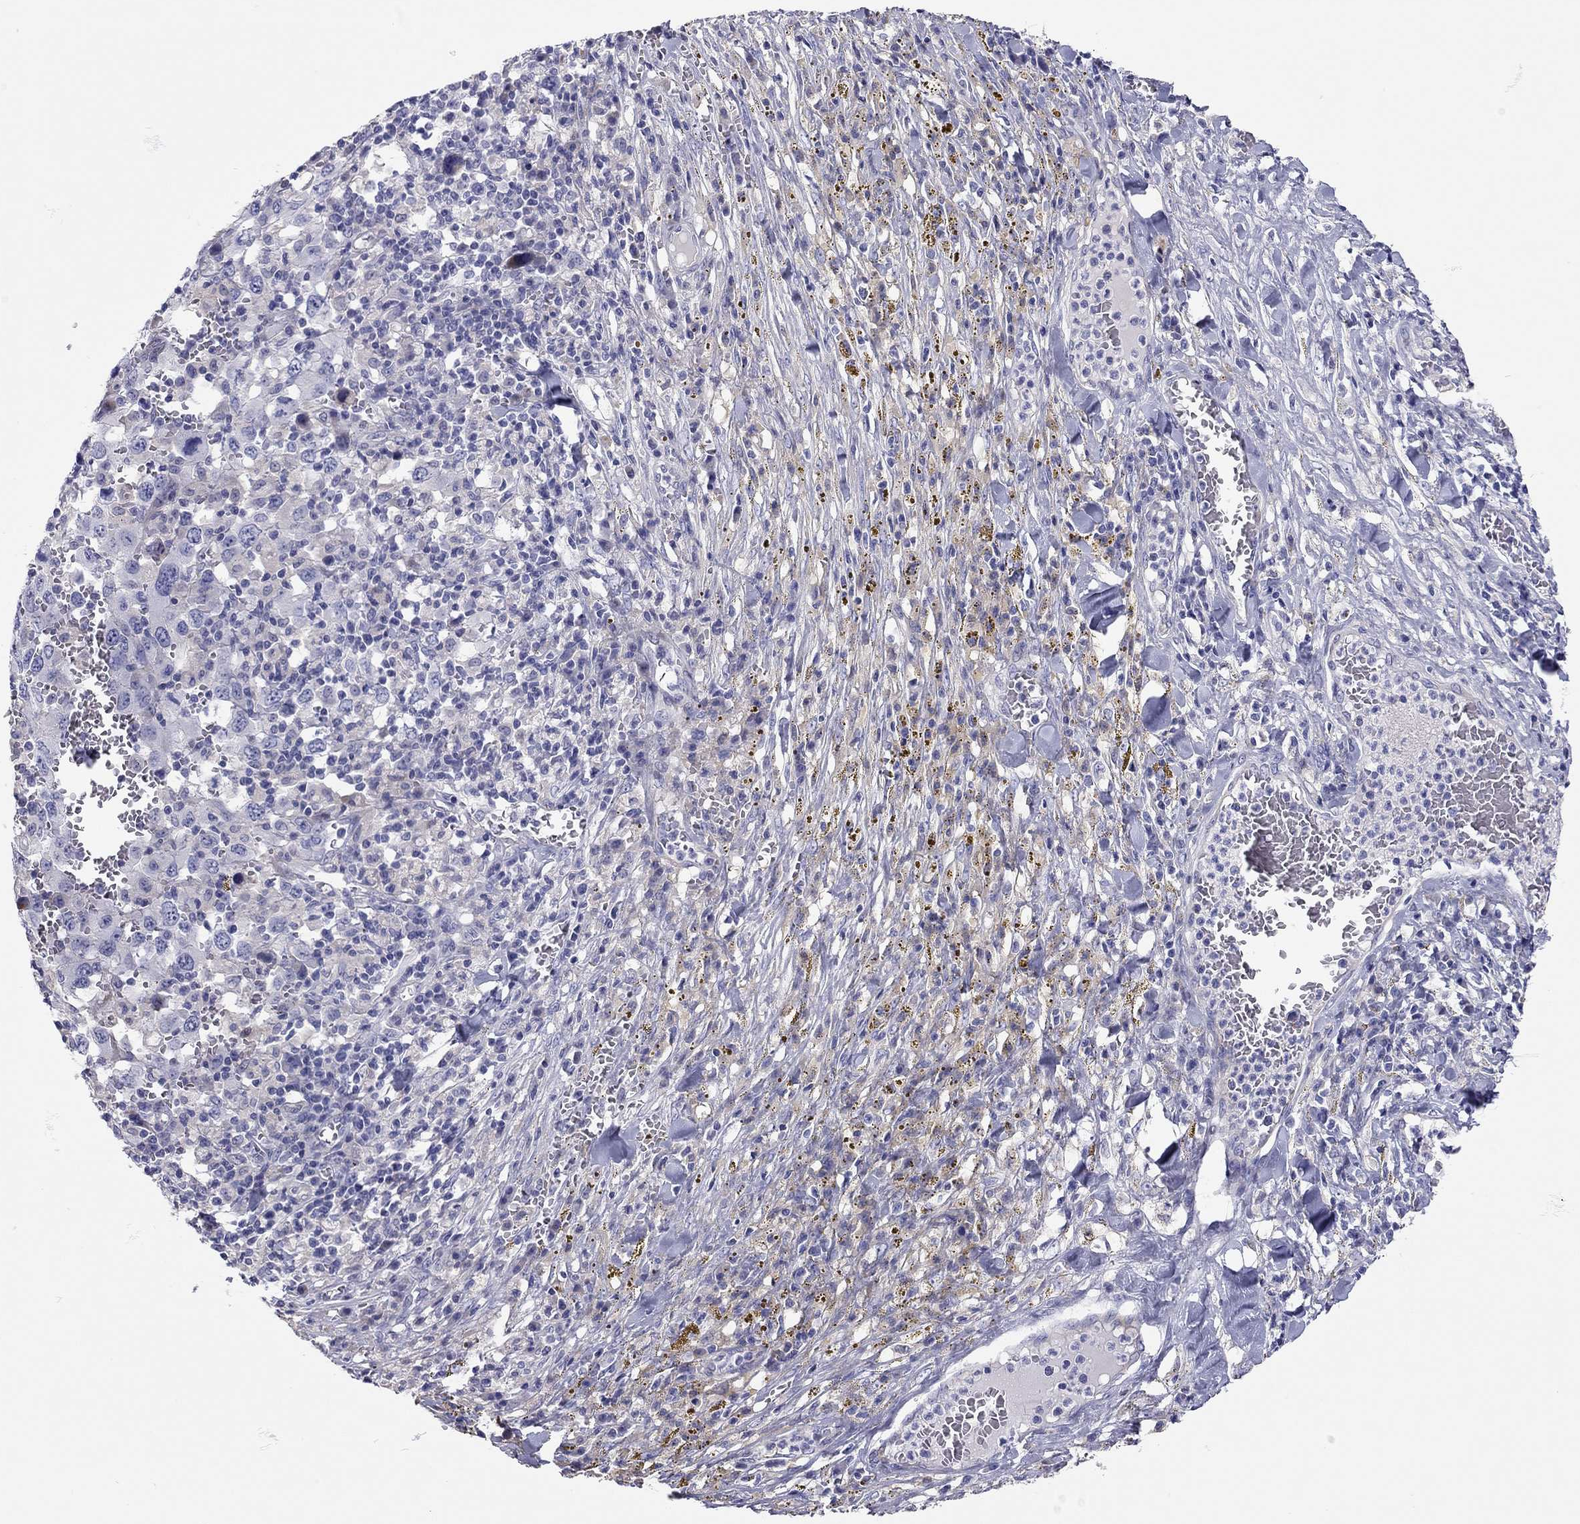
{"staining": {"intensity": "negative", "quantity": "none", "location": "none"}, "tissue": "melanoma", "cell_type": "Tumor cells", "image_type": "cancer", "snomed": [{"axis": "morphology", "description": "Malignant melanoma, NOS"}, {"axis": "topography", "description": "Skin"}], "caption": "The IHC image has no significant staining in tumor cells of malignant melanoma tissue.", "gene": "SCARB1", "patient": {"sex": "female", "age": 91}}